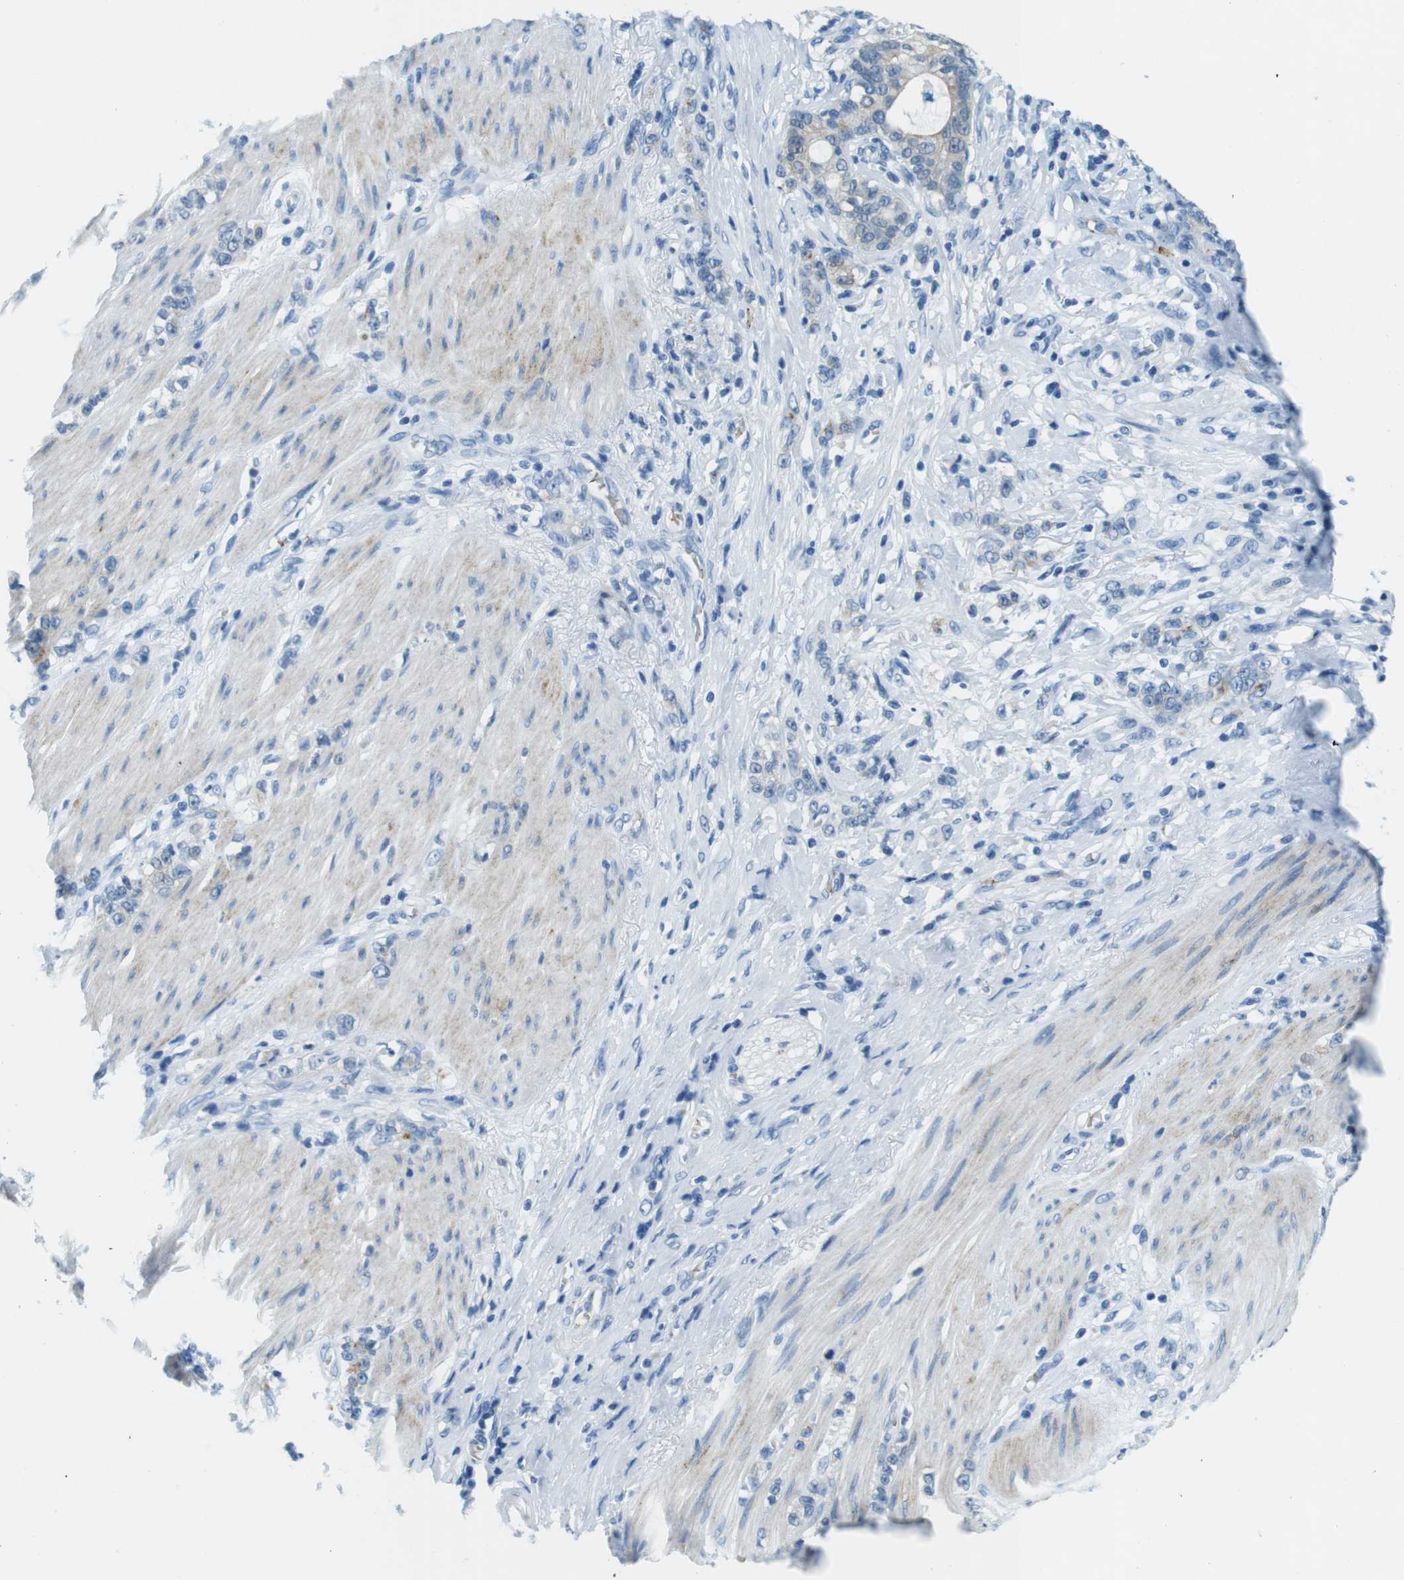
{"staining": {"intensity": "negative", "quantity": "none", "location": "none"}, "tissue": "stomach cancer", "cell_type": "Tumor cells", "image_type": "cancer", "snomed": [{"axis": "morphology", "description": "Adenocarcinoma, NOS"}, {"axis": "topography", "description": "Stomach, lower"}], "caption": "Protein analysis of stomach cancer demonstrates no significant expression in tumor cells.", "gene": "TFAP2C", "patient": {"sex": "male", "age": 88}}